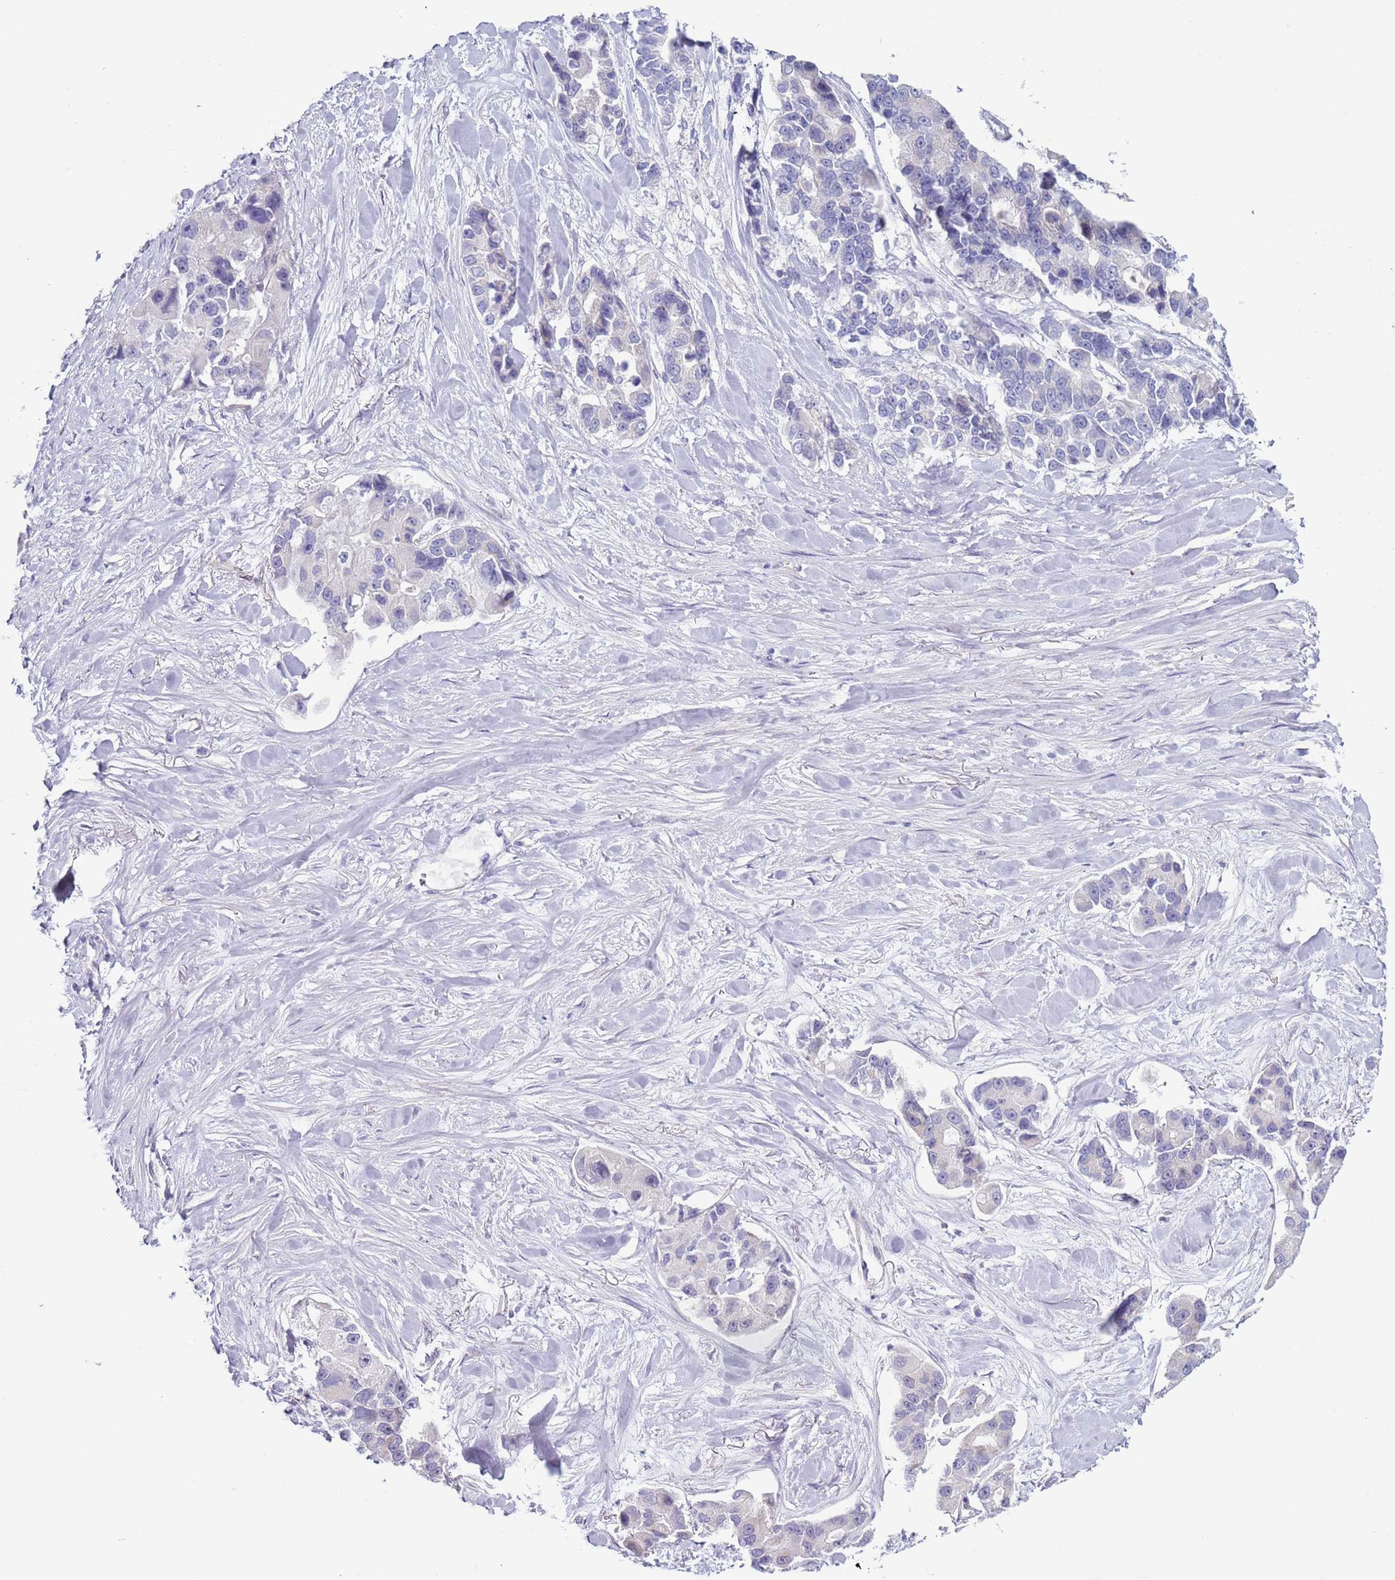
{"staining": {"intensity": "negative", "quantity": "none", "location": "none"}, "tissue": "lung cancer", "cell_type": "Tumor cells", "image_type": "cancer", "snomed": [{"axis": "morphology", "description": "Adenocarcinoma, NOS"}, {"axis": "topography", "description": "Lung"}], "caption": "Lung cancer was stained to show a protein in brown. There is no significant positivity in tumor cells.", "gene": "NPAP1", "patient": {"sex": "female", "age": 54}}